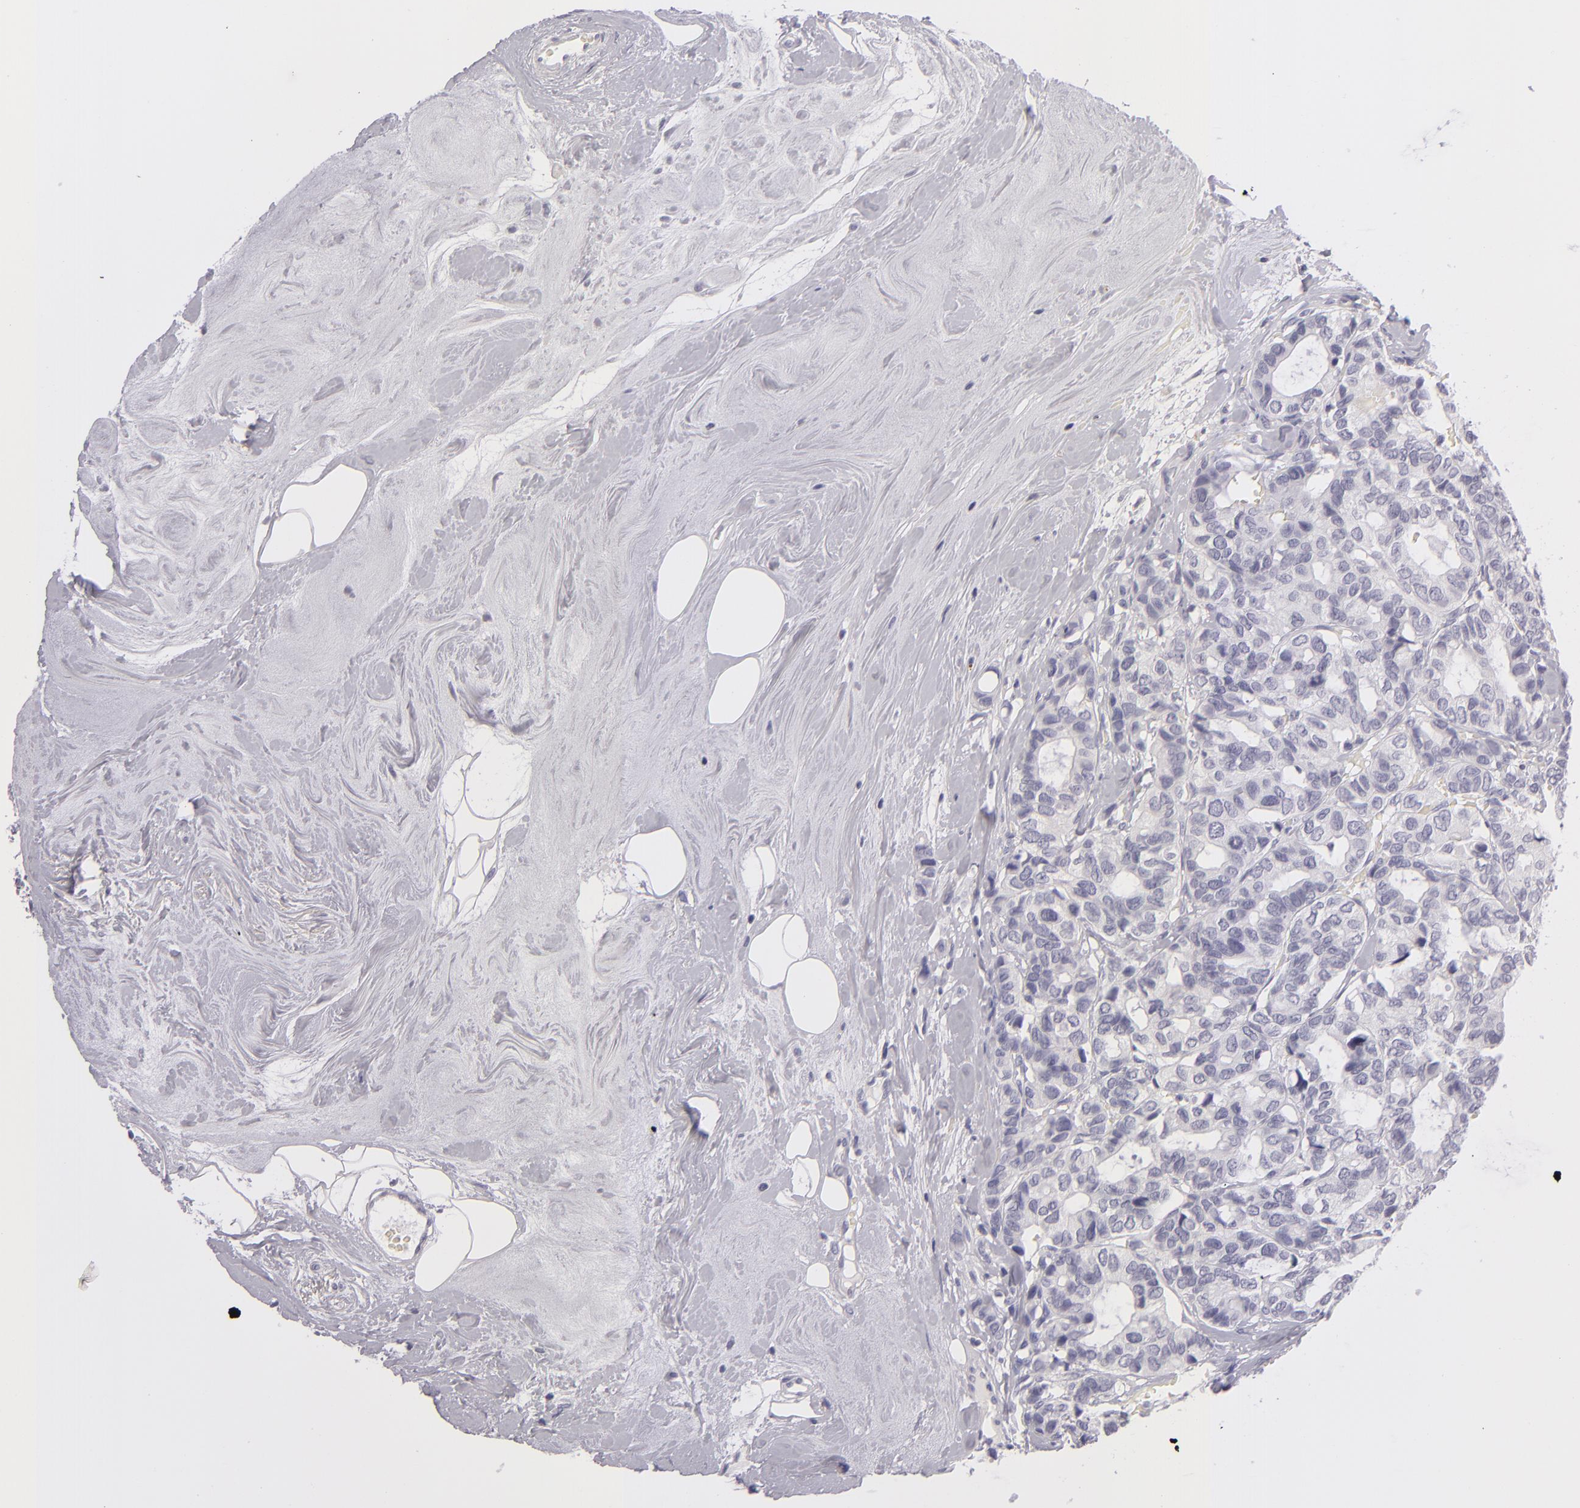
{"staining": {"intensity": "negative", "quantity": "none", "location": "none"}, "tissue": "breast cancer", "cell_type": "Tumor cells", "image_type": "cancer", "snomed": [{"axis": "morphology", "description": "Duct carcinoma"}, {"axis": "topography", "description": "Breast"}], "caption": "Immunohistochemical staining of human intraductal carcinoma (breast) reveals no significant staining in tumor cells. (Brightfield microscopy of DAB IHC at high magnification).", "gene": "TNNC1", "patient": {"sex": "female", "age": 69}}